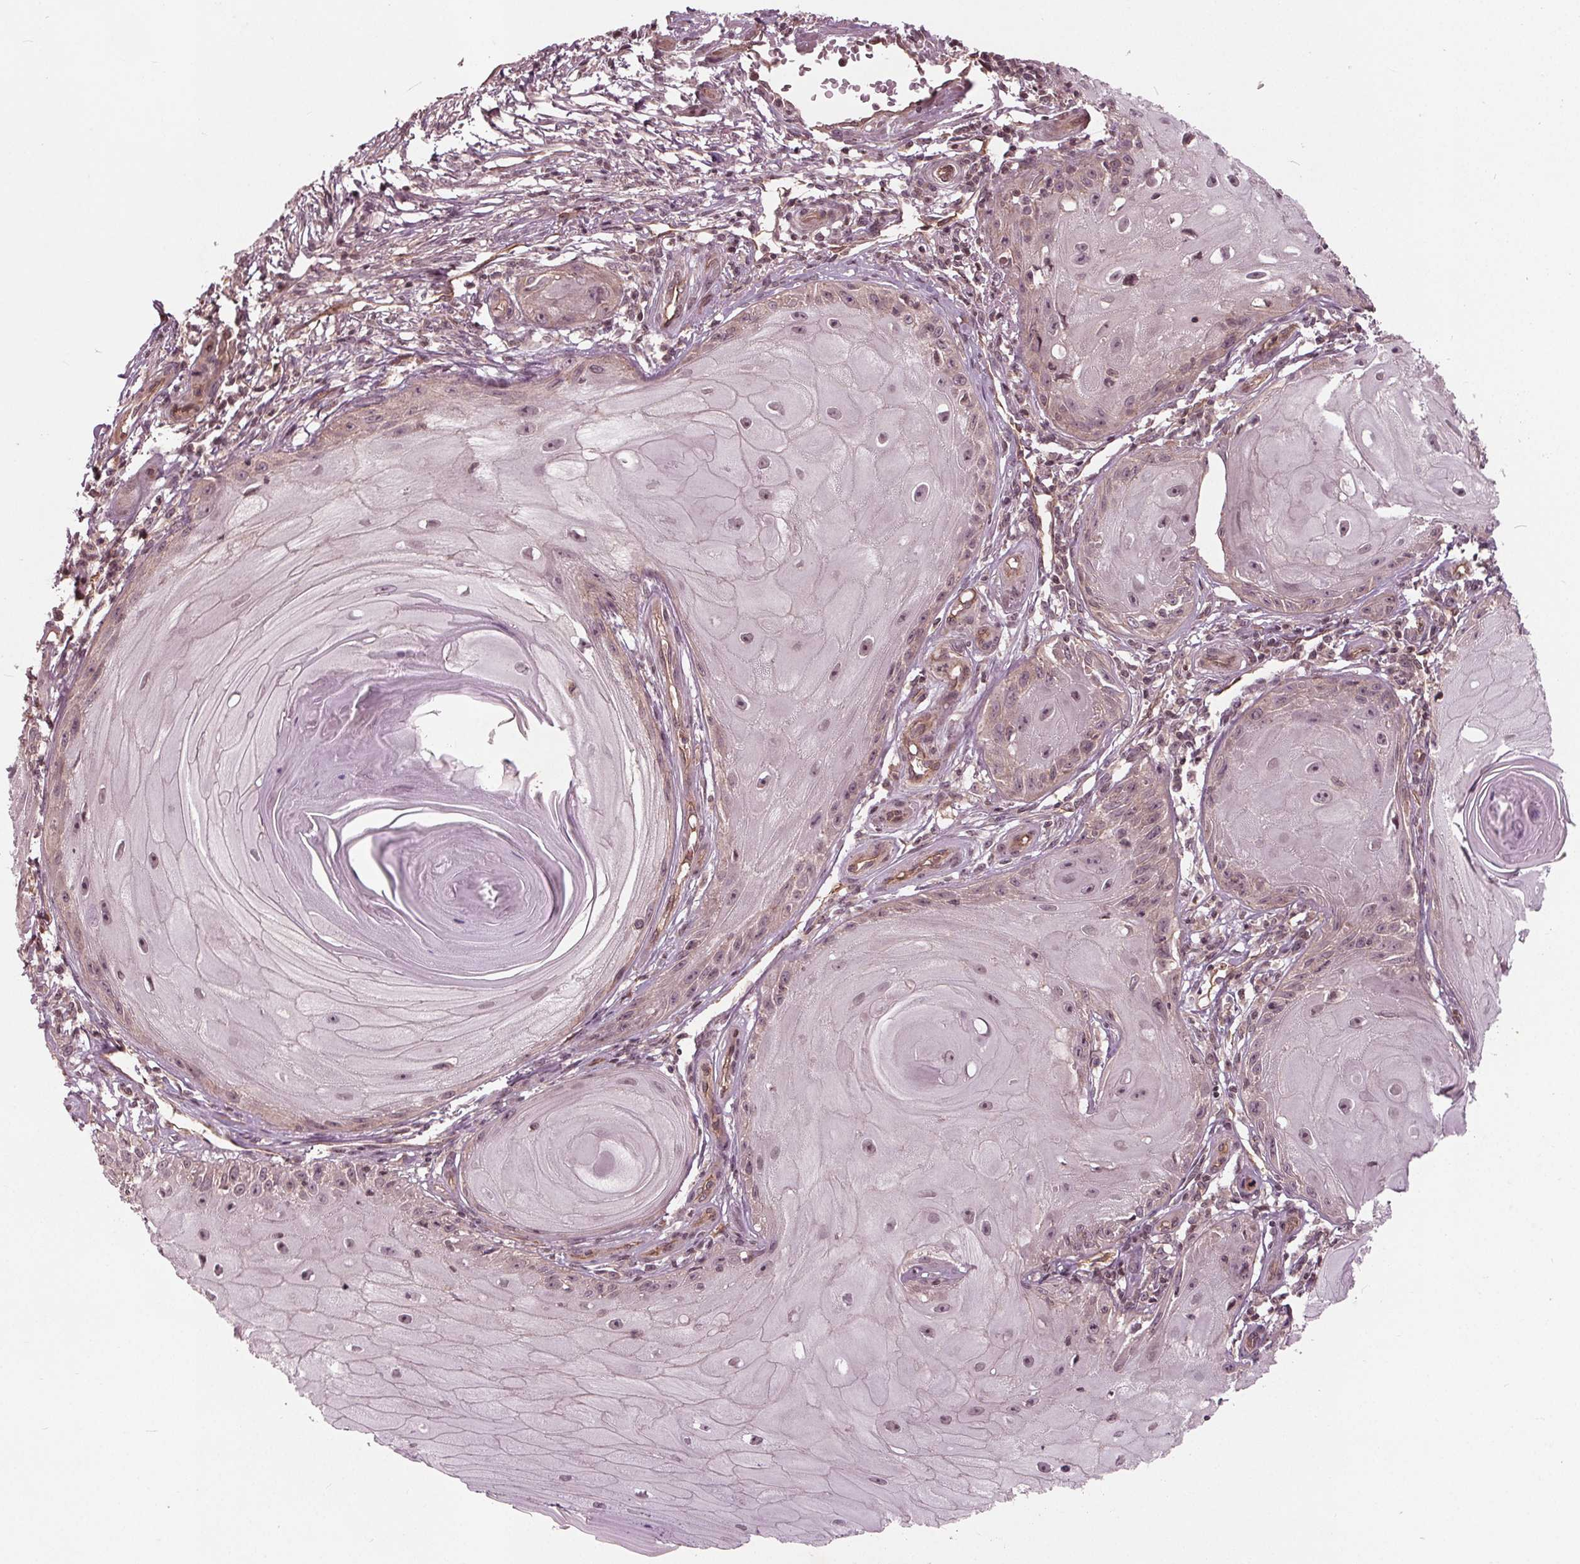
{"staining": {"intensity": "weak", "quantity": "<25%", "location": "nuclear"}, "tissue": "skin cancer", "cell_type": "Tumor cells", "image_type": "cancer", "snomed": [{"axis": "morphology", "description": "Squamous cell carcinoma, NOS"}, {"axis": "topography", "description": "Skin"}], "caption": "Skin cancer stained for a protein using IHC exhibits no staining tumor cells.", "gene": "BTBD1", "patient": {"sex": "female", "age": 77}}